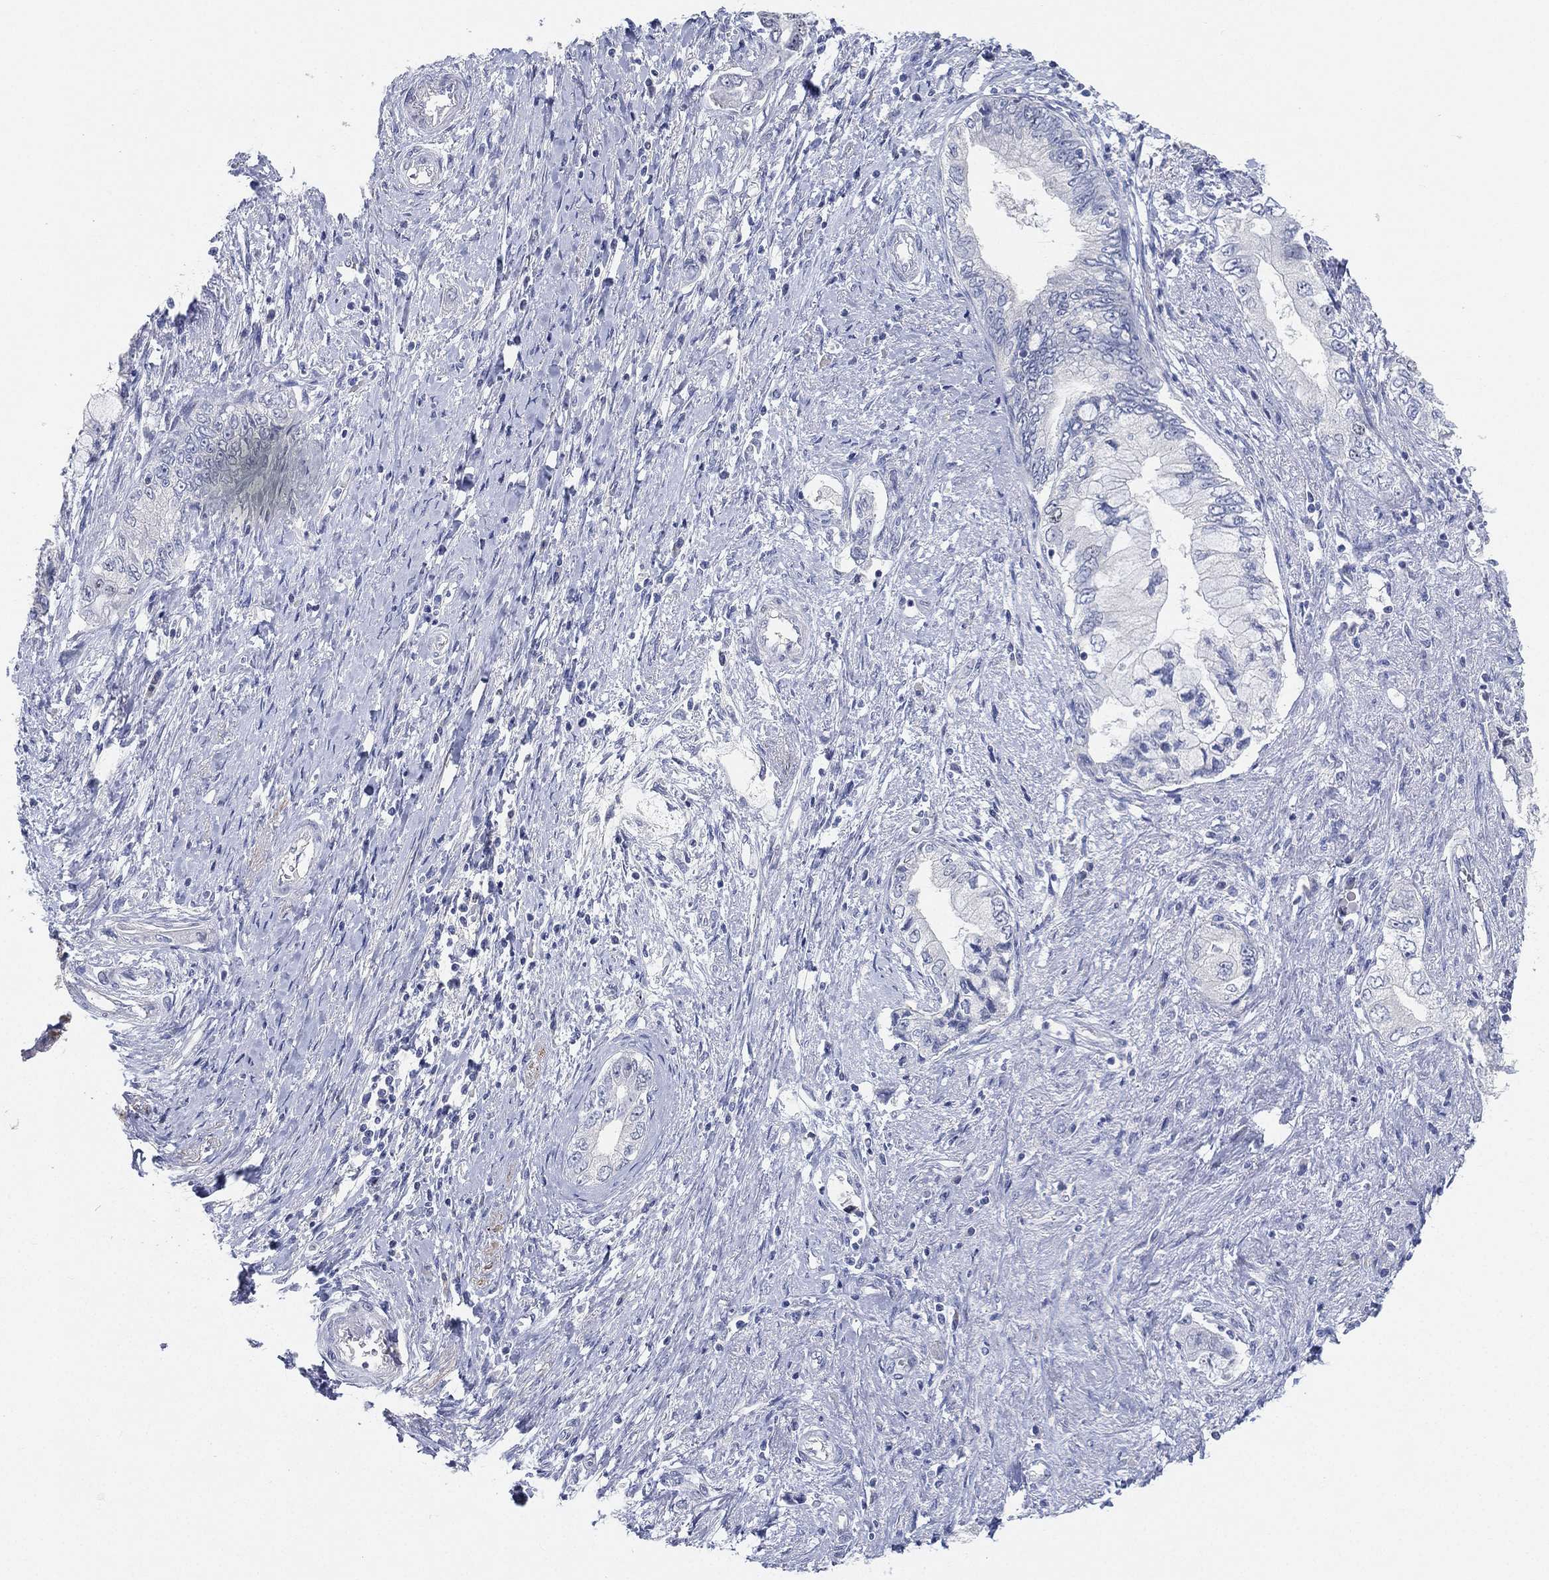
{"staining": {"intensity": "negative", "quantity": "none", "location": "none"}, "tissue": "pancreatic cancer", "cell_type": "Tumor cells", "image_type": "cancer", "snomed": [{"axis": "morphology", "description": "Adenocarcinoma, NOS"}, {"axis": "topography", "description": "Pancreas"}], "caption": "The image reveals no staining of tumor cells in pancreatic adenocarcinoma.", "gene": "FAM187B", "patient": {"sex": "female", "age": 73}}